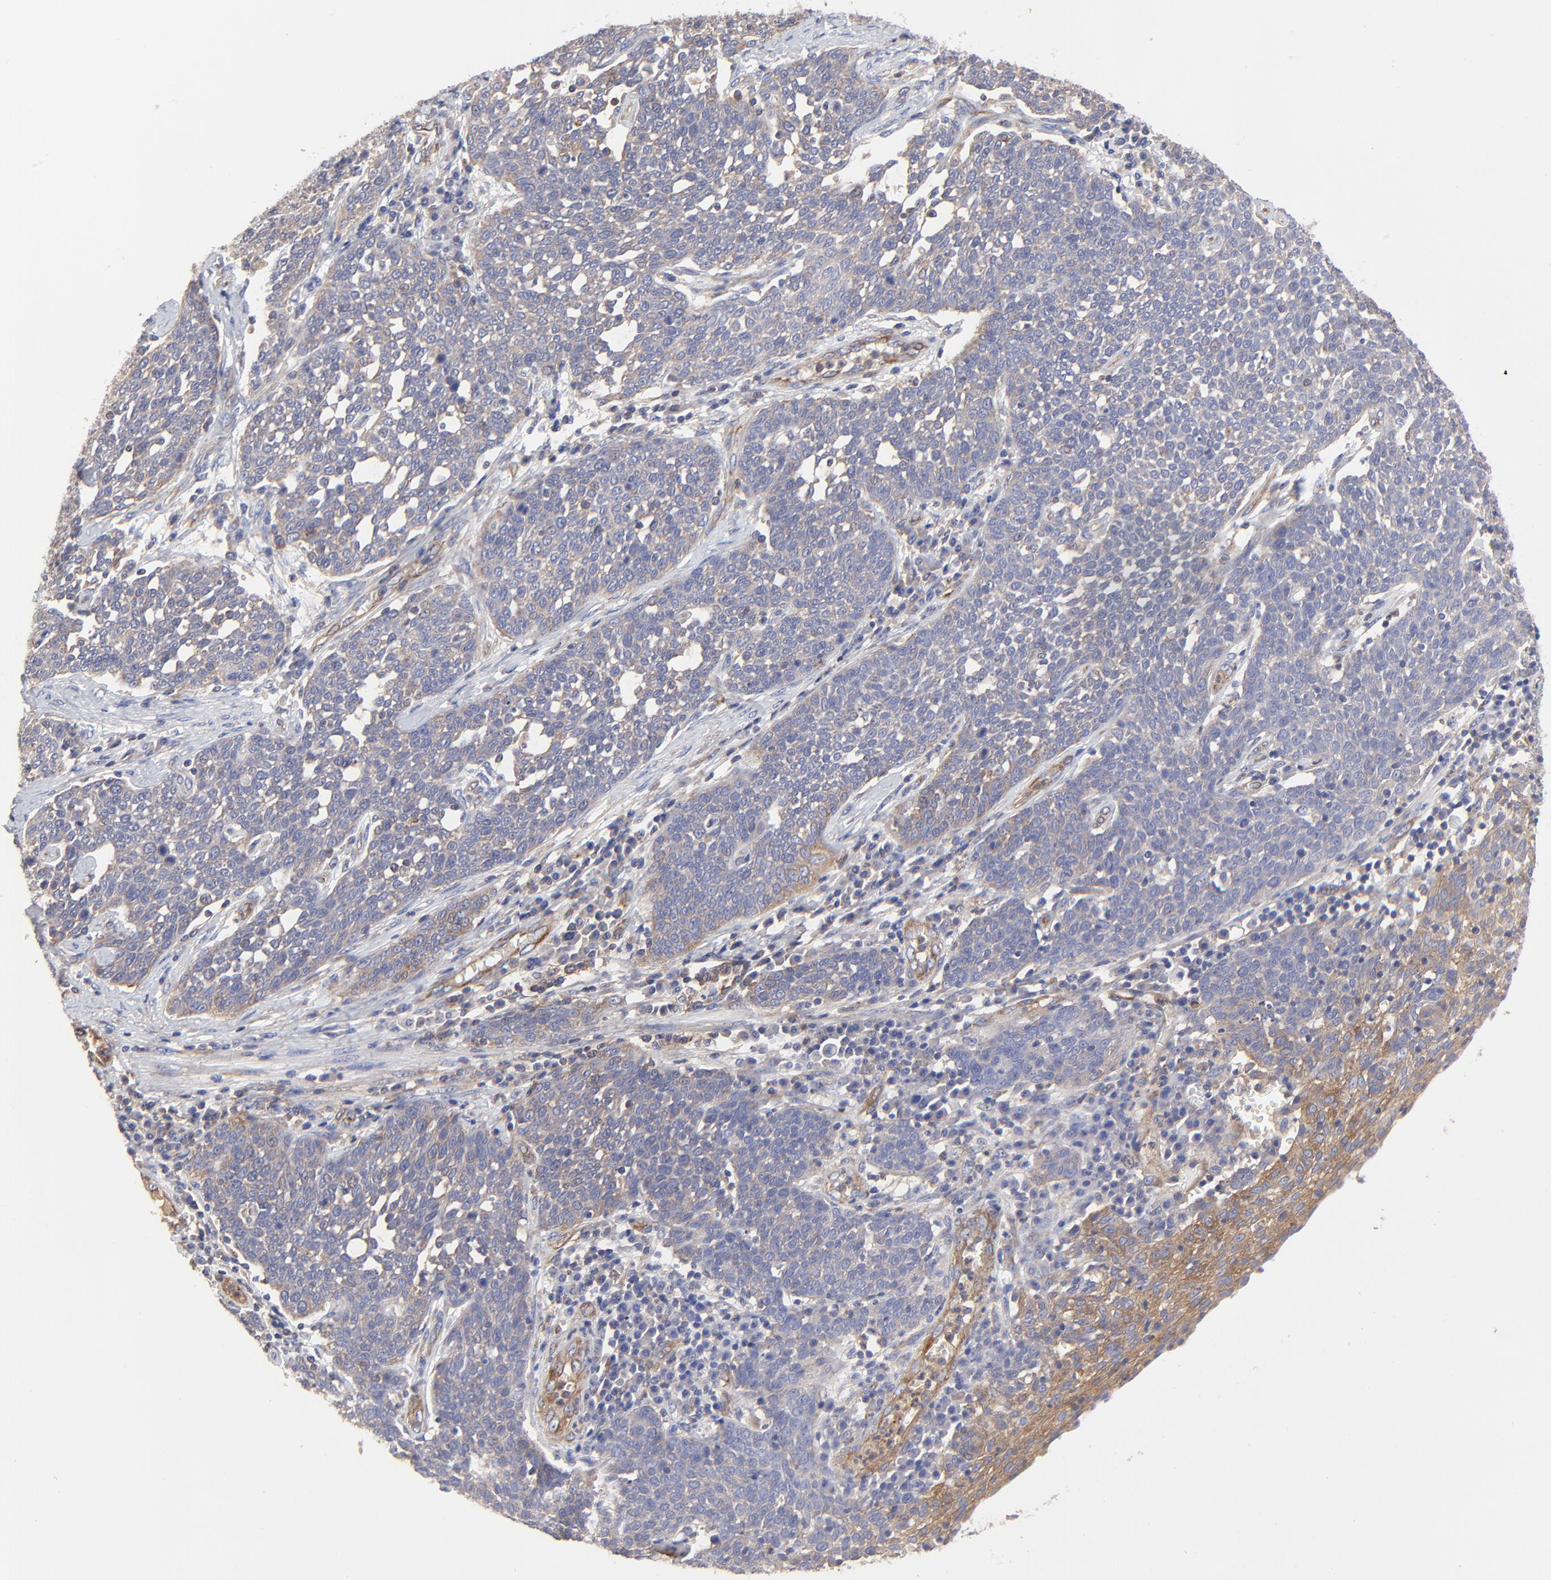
{"staining": {"intensity": "weak", "quantity": "25%-75%", "location": "cytoplasmic/membranous"}, "tissue": "cervical cancer", "cell_type": "Tumor cells", "image_type": "cancer", "snomed": [{"axis": "morphology", "description": "Squamous cell carcinoma, NOS"}, {"axis": "topography", "description": "Cervix"}], "caption": "Immunohistochemical staining of squamous cell carcinoma (cervical) demonstrates low levels of weak cytoplasmic/membranous protein expression in about 25%-75% of tumor cells. The protein is shown in brown color, while the nuclei are stained blue.", "gene": "SULF2", "patient": {"sex": "female", "age": 34}}